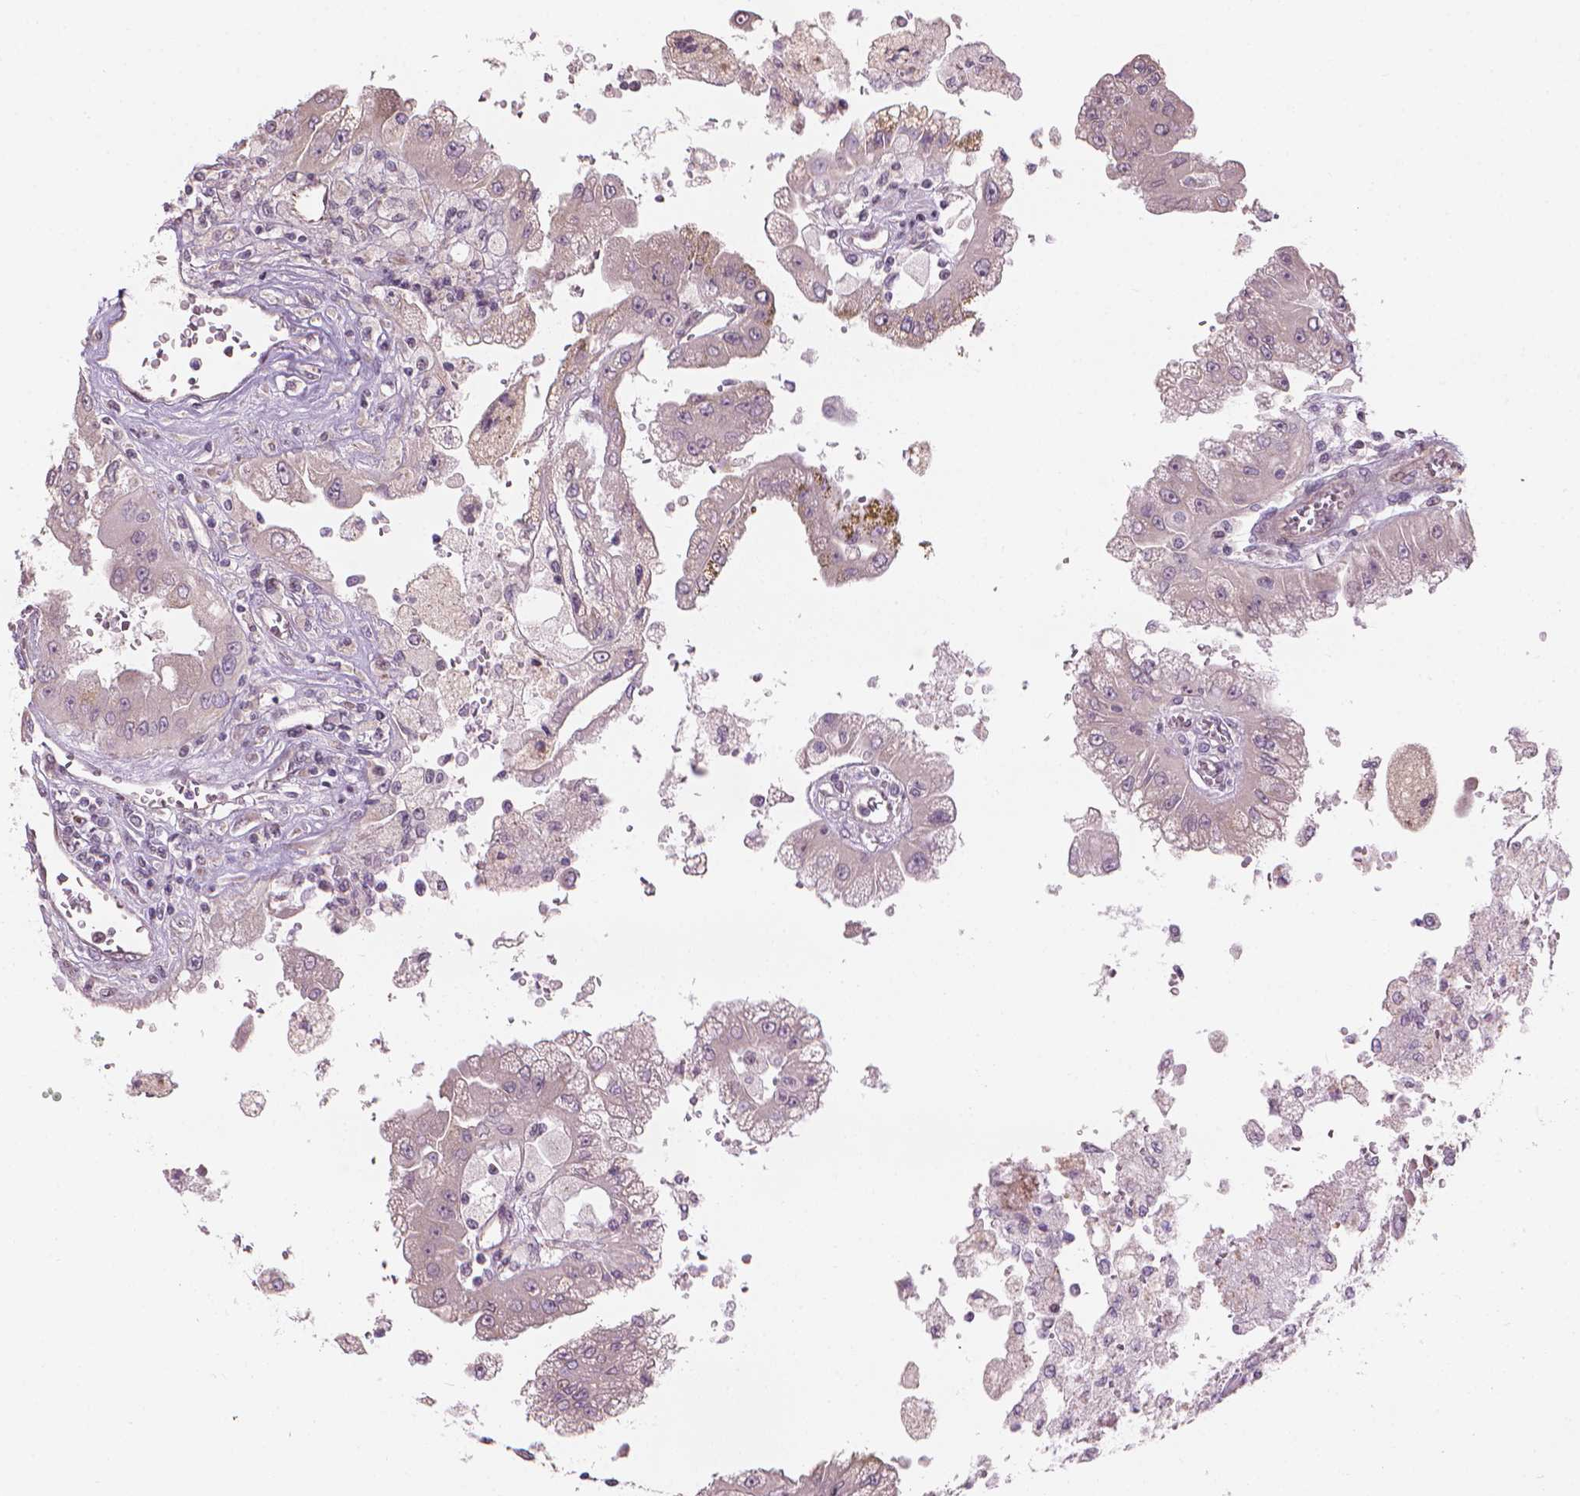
{"staining": {"intensity": "negative", "quantity": "none", "location": "none"}, "tissue": "renal cancer", "cell_type": "Tumor cells", "image_type": "cancer", "snomed": [{"axis": "morphology", "description": "Adenocarcinoma, NOS"}, {"axis": "topography", "description": "Kidney"}], "caption": "Immunohistochemistry (IHC) micrograph of neoplastic tissue: adenocarcinoma (renal) stained with DAB shows no significant protein positivity in tumor cells.", "gene": "IFFO1", "patient": {"sex": "male", "age": 58}}